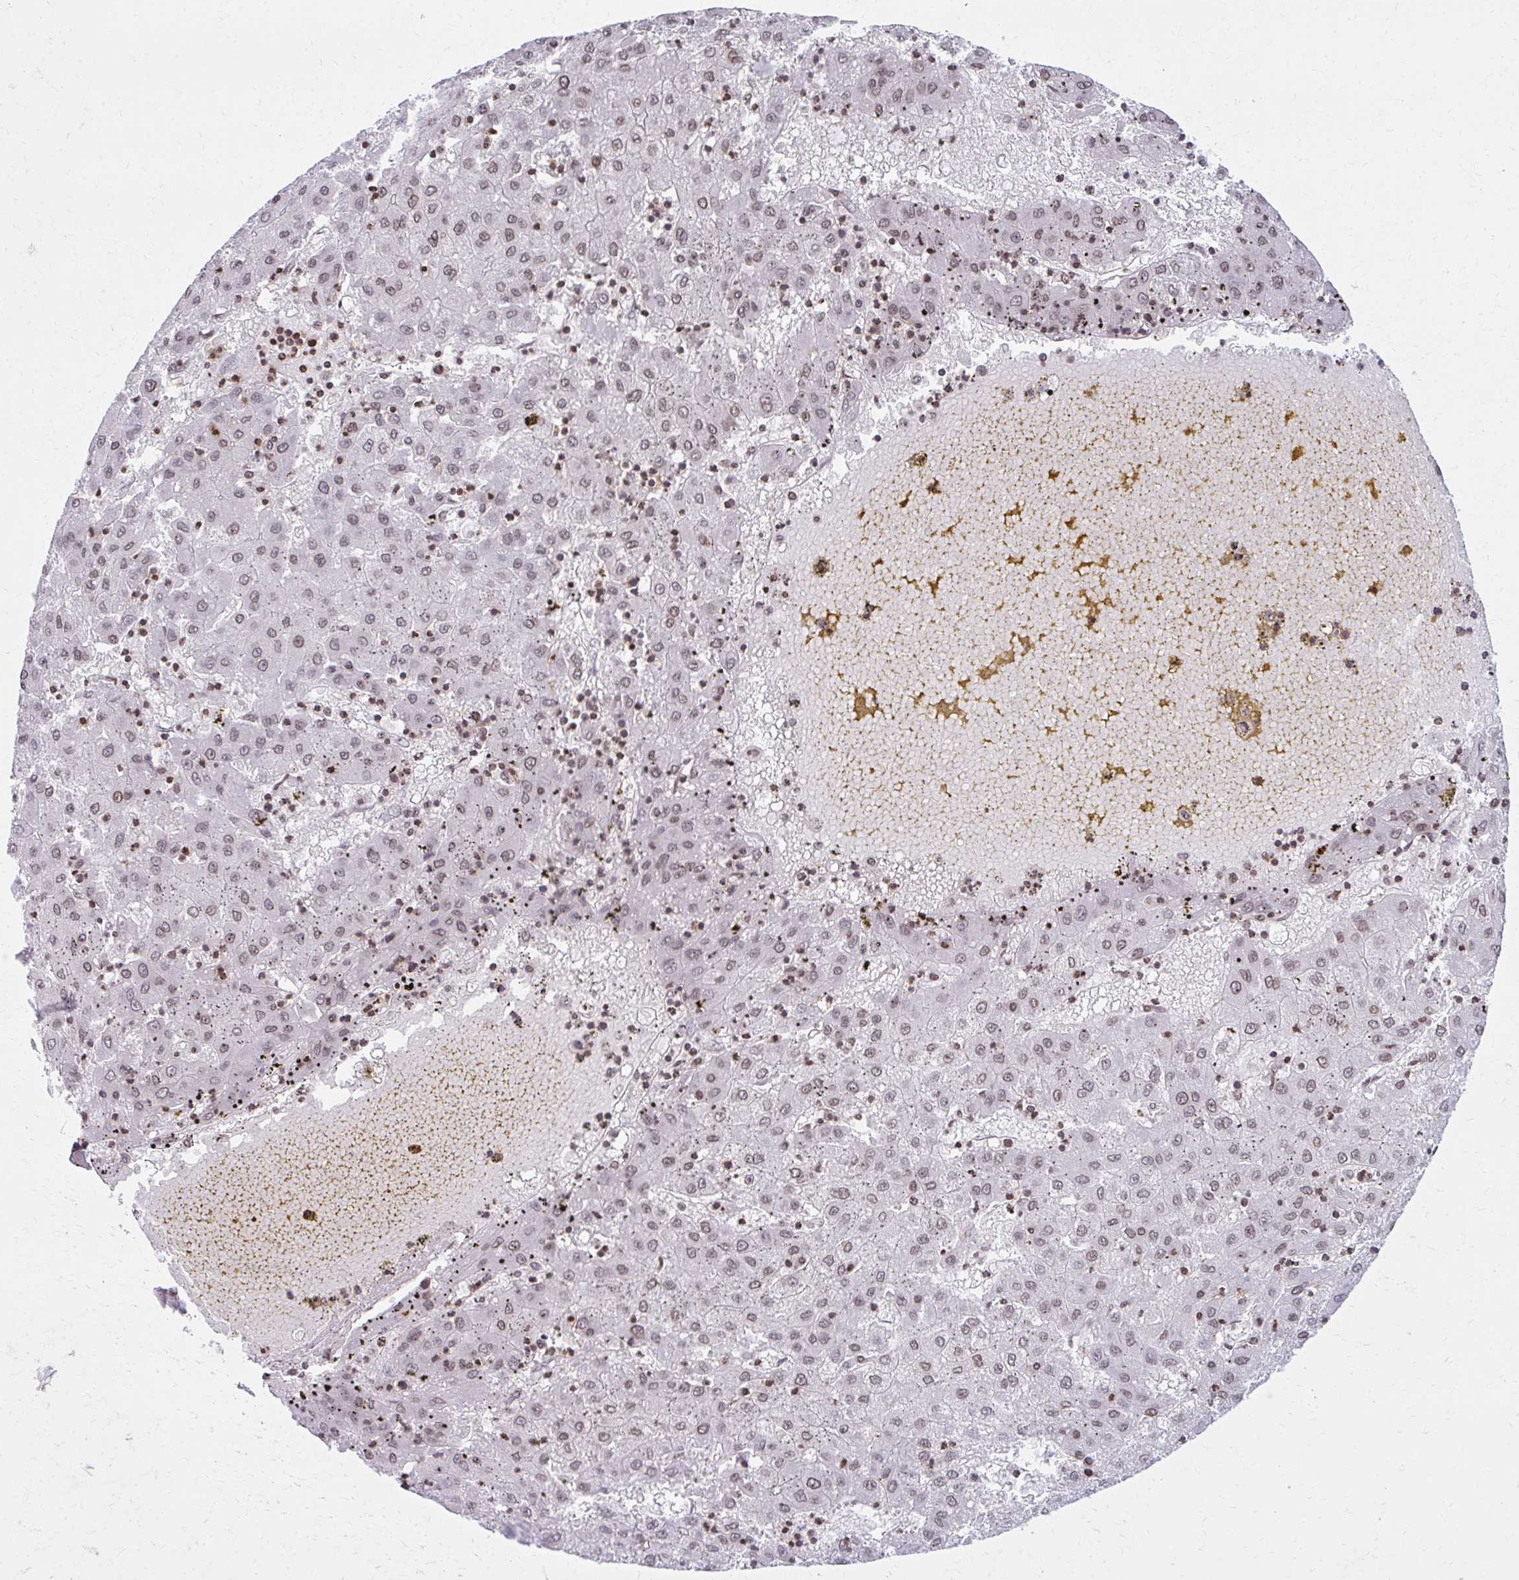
{"staining": {"intensity": "weak", "quantity": ">75%", "location": "nuclear"}, "tissue": "liver cancer", "cell_type": "Tumor cells", "image_type": "cancer", "snomed": [{"axis": "morphology", "description": "Carcinoma, Hepatocellular, NOS"}, {"axis": "topography", "description": "Liver"}], "caption": "A low amount of weak nuclear expression is present in about >75% of tumor cells in liver hepatocellular carcinoma tissue.", "gene": "AP5M1", "patient": {"sex": "male", "age": 72}}